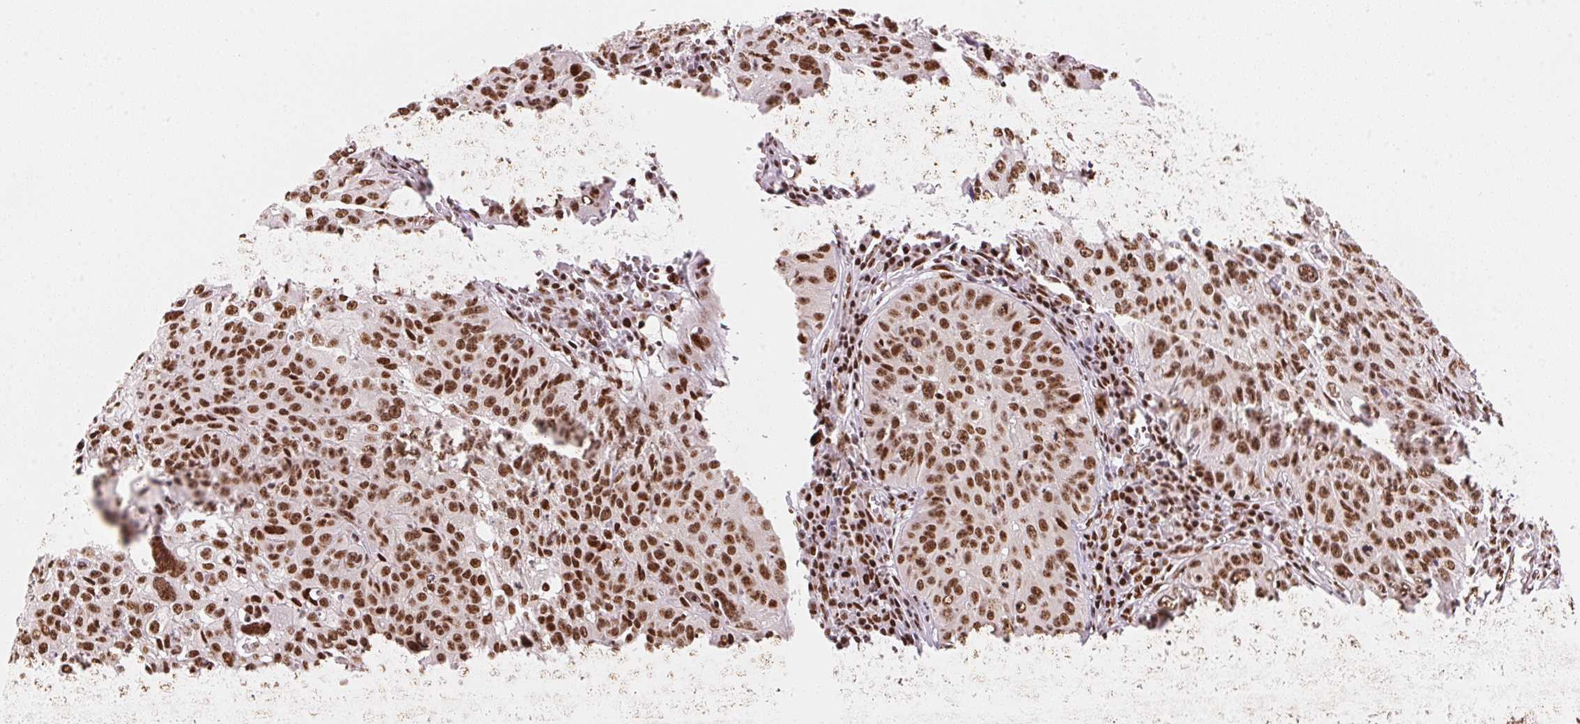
{"staining": {"intensity": "strong", "quantity": ">75%", "location": "nuclear"}, "tissue": "cervical cancer", "cell_type": "Tumor cells", "image_type": "cancer", "snomed": [{"axis": "morphology", "description": "Squamous cell carcinoma, NOS"}, {"axis": "topography", "description": "Cervix"}], "caption": "Cervical cancer (squamous cell carcinoma) was stained to show a protein in brown. There is high levels of strong nuclear expression in approximately >75% of tumor cells. Immunohistochemistry (ihc) stains the protein in brown and the nuclei are stained blue.", "gene": "NXF1", "patient": {"sex": "female", "age": 31}}